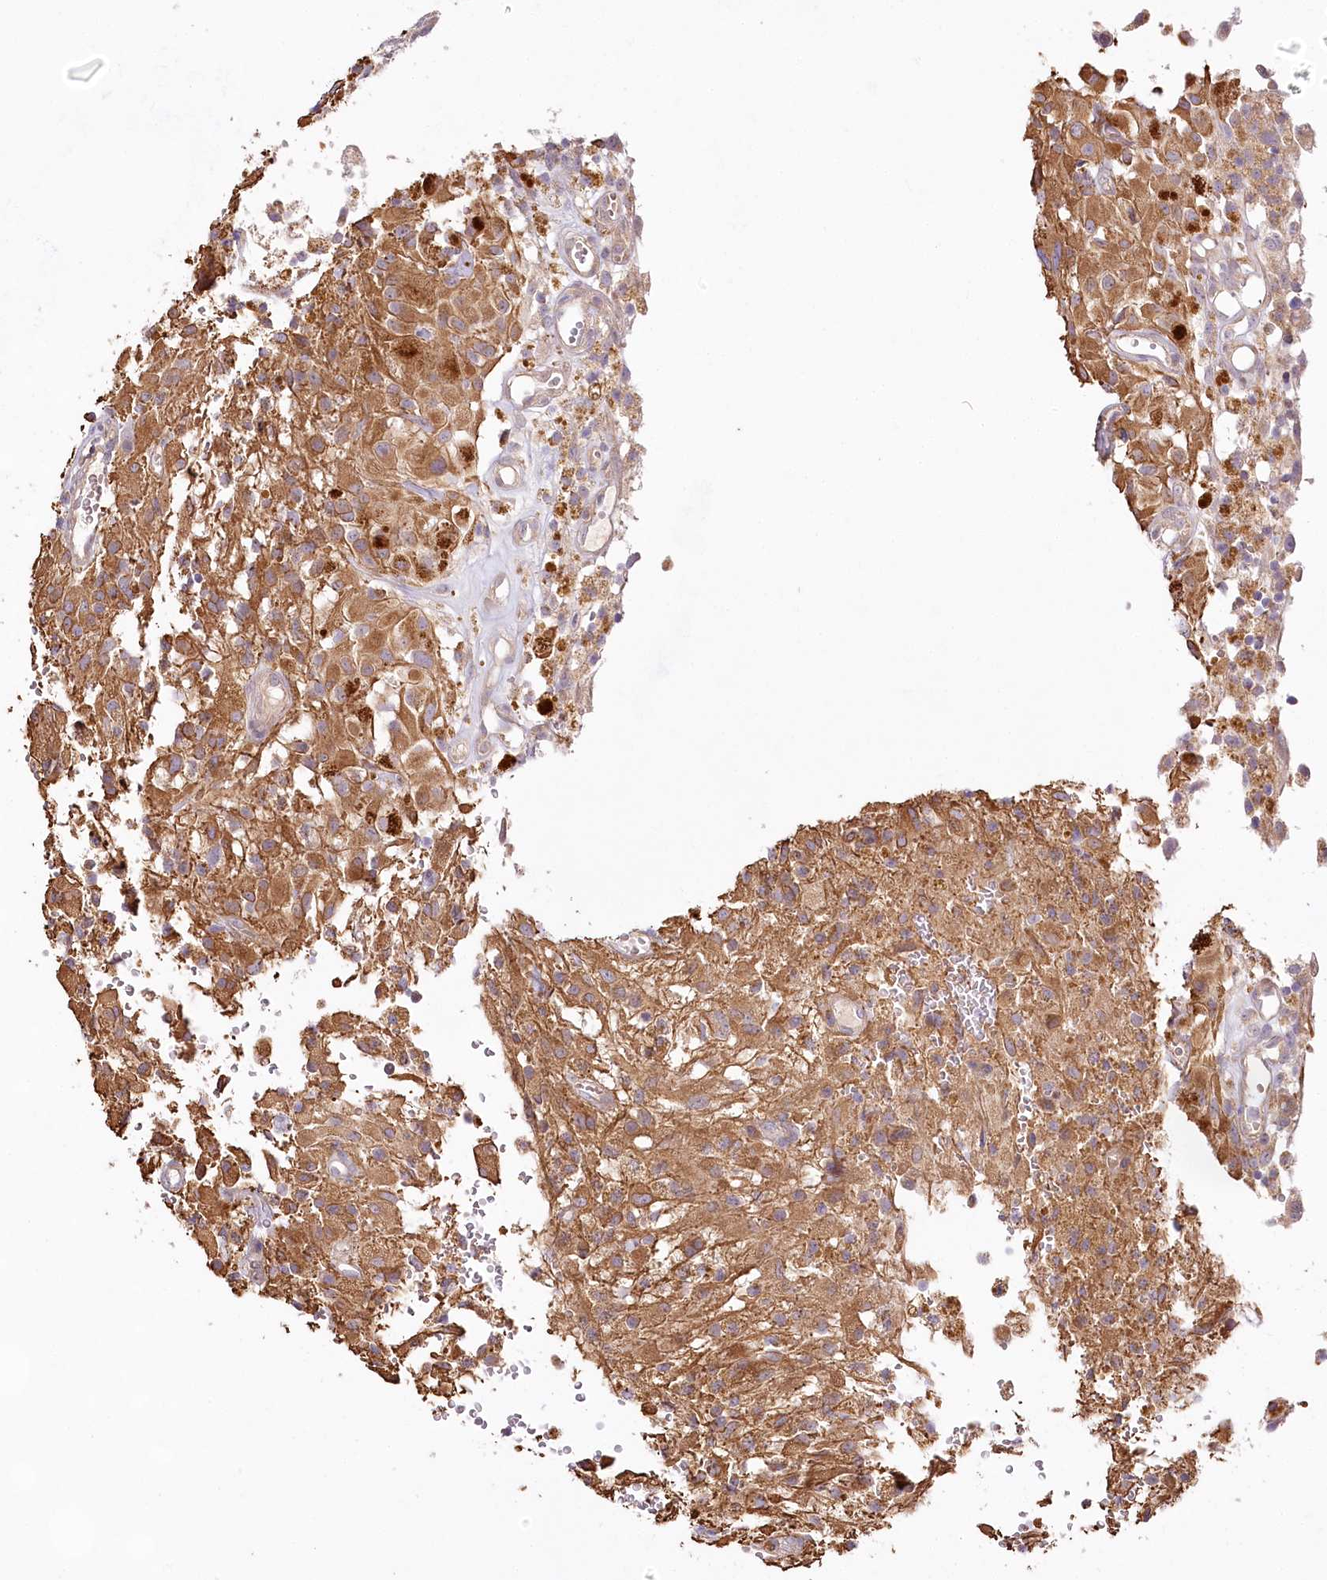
{"staining": {"intensity": "moderate", "quantity": ">75%", "location": "cytoplasmic/membranous"}, "tissue": "glioma", "cell_type": "Tumor cells", "image_type": "cancer", "snomed": [{"axis": "morphology", "description": "Glioma, malignant, High grade"}, {"axis": "topography", "description": "Brain"}], "caption": "IHC histopathology image of human glioma stained for a protein (brown), which demonstrates medium levels of moderate cytoplasmic/membranous expression in approximately >75% of tumor cells.", "gene": "PYROXD1", "patient": {"sex": "female", "age": 59}}